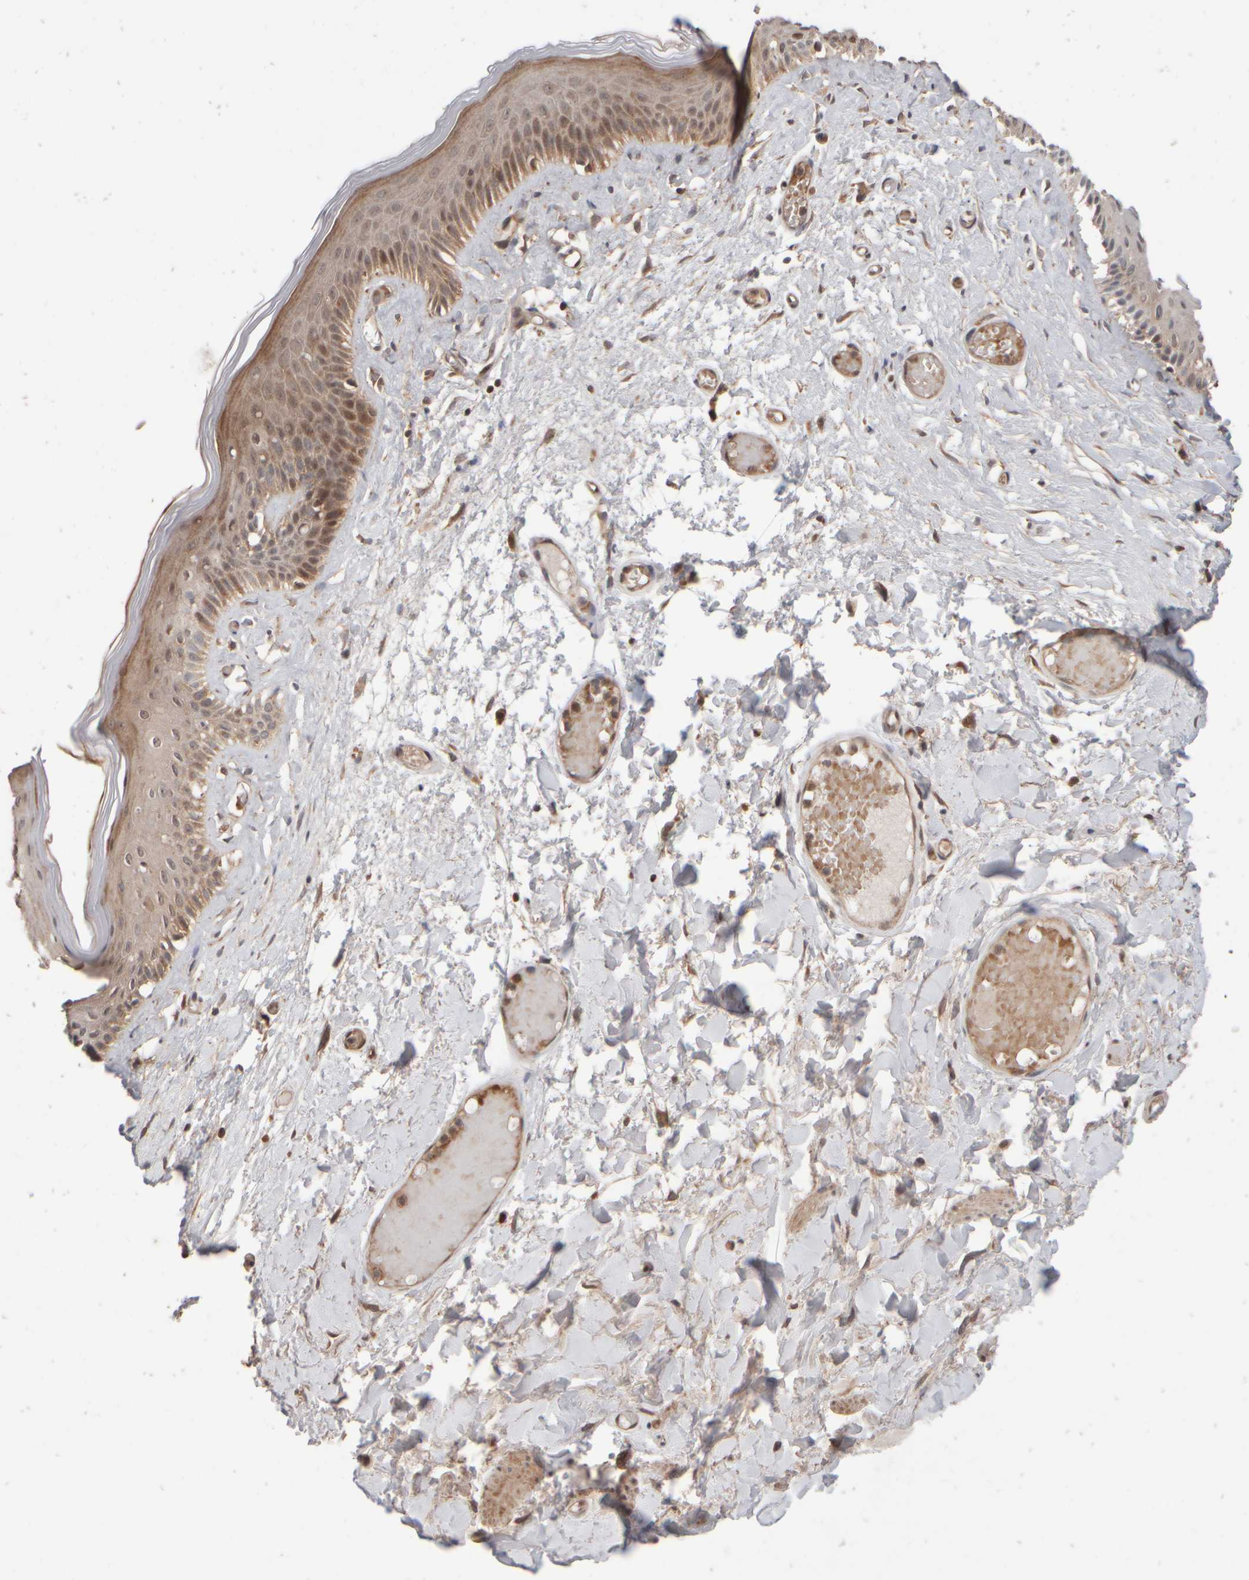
{"staining": {"intensity": "moderate", "quantity": ">75%", "location": "cytoplasmic/membranous,nuclear"}, "tissue": "skin", "cell_type": "Epidermal cells", "image_type": "normal", "snomed": [{"axis": "morphology", "description": "Normal tissue, NOS"}, {"axis": "topography", "description": "Vulva"}], "caption": "About >75% of epidermal cells in normal human skin demonstrate moderate cytoplasmic/membranous,nuclear protein expression as visualized by brown immunohistochemical staining.", "gene": "ABHD11", "patient": {"sex": "female", "age": 73}}